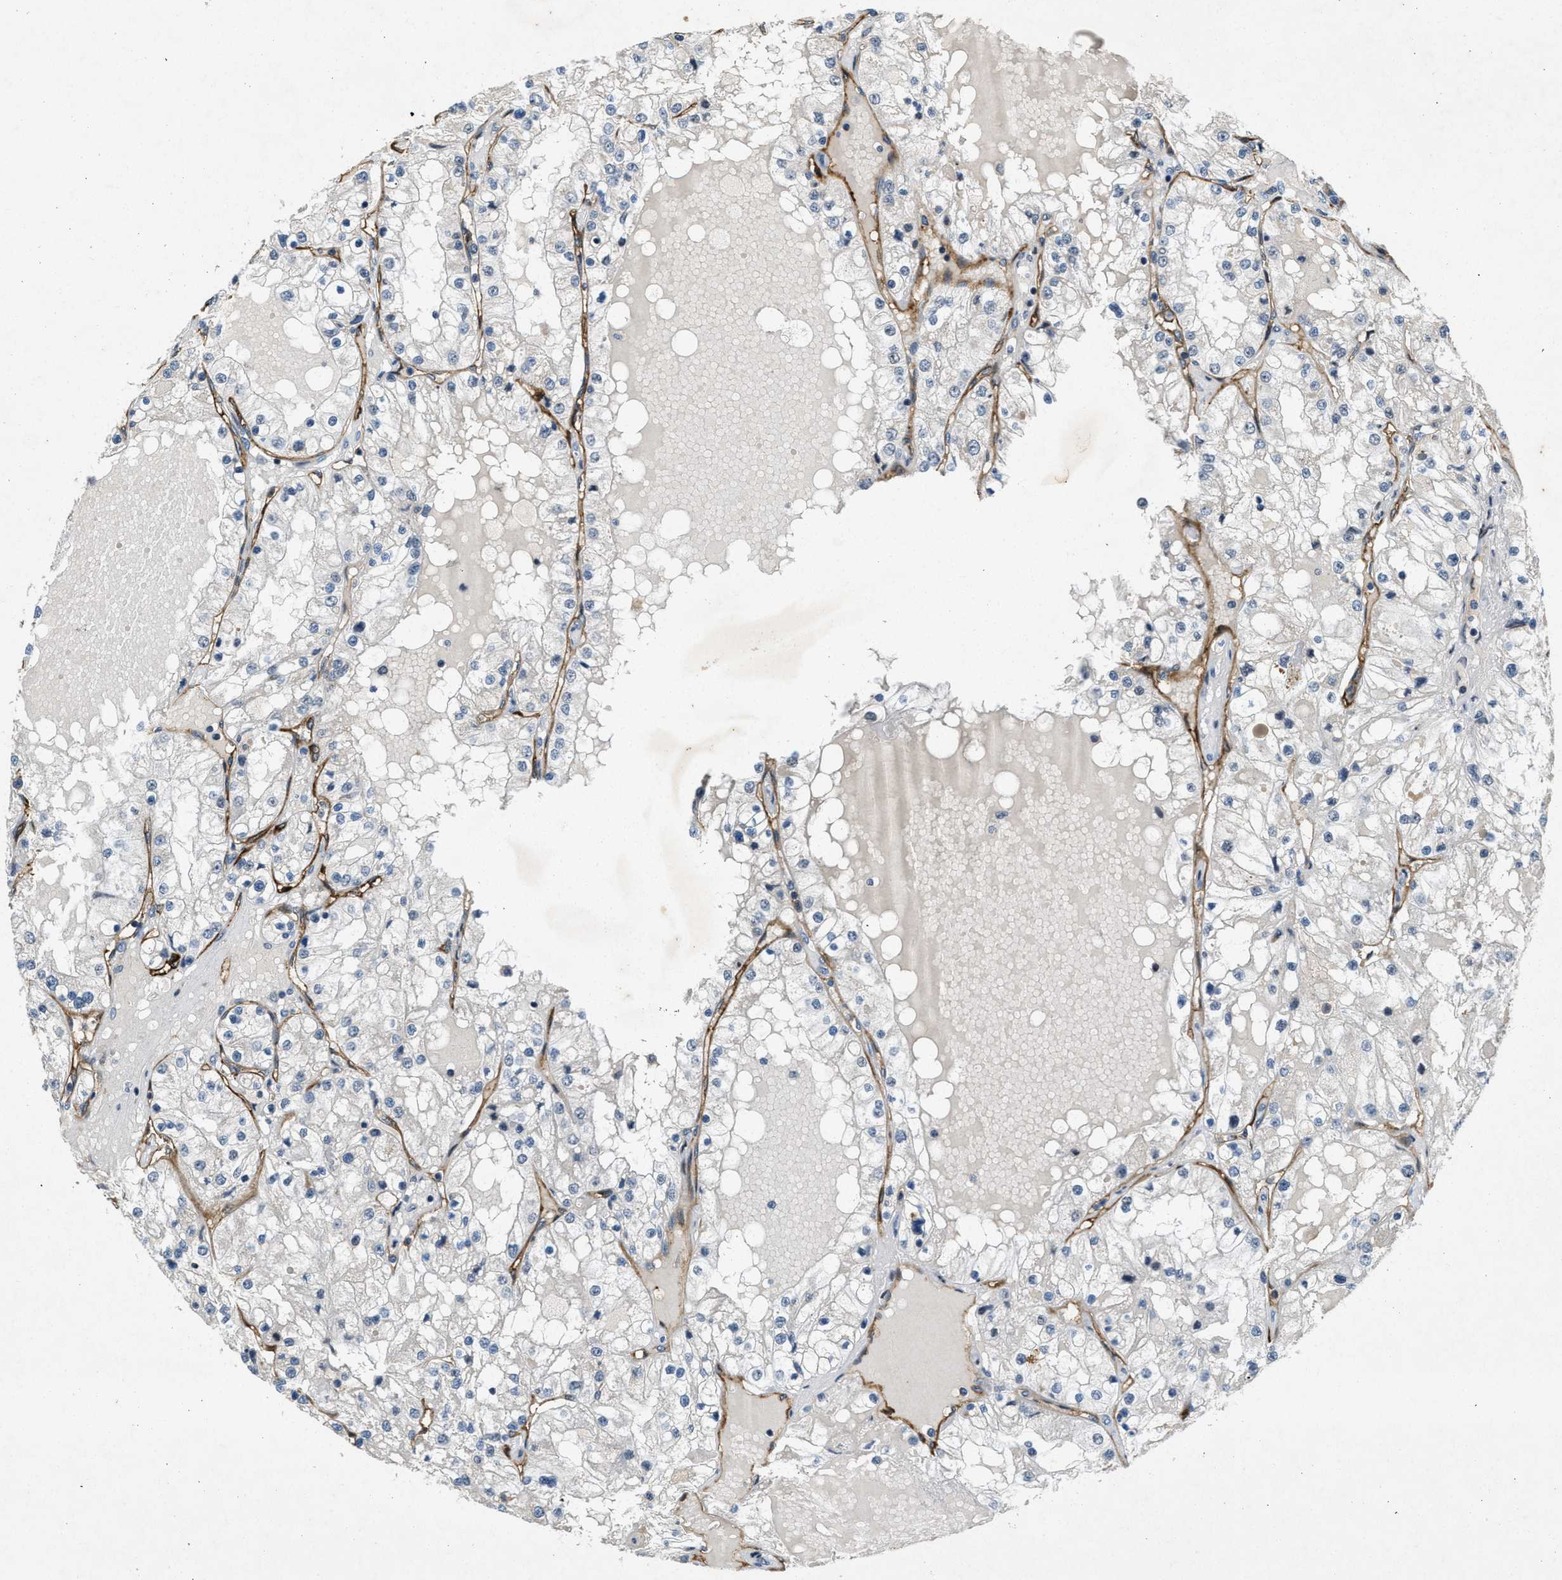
{"staining": {"intensity": "negative", "quantity": "none", "location": "none"}, "tissue": "renal cancer", "cell_type": "Tumor cells", "image_type": "cancer", "snomed": [{"axis": "morphology", "description": "Adenocarcinoma, NOS"}, {"axis": "topography", "description": "Kidney"}], "caption": "Photomicrograph shows no significant protein positivity in tumor cells of renal cancer.", "gene": "SLCO2A1", "patient": {"sex": "male", "age": 68}}